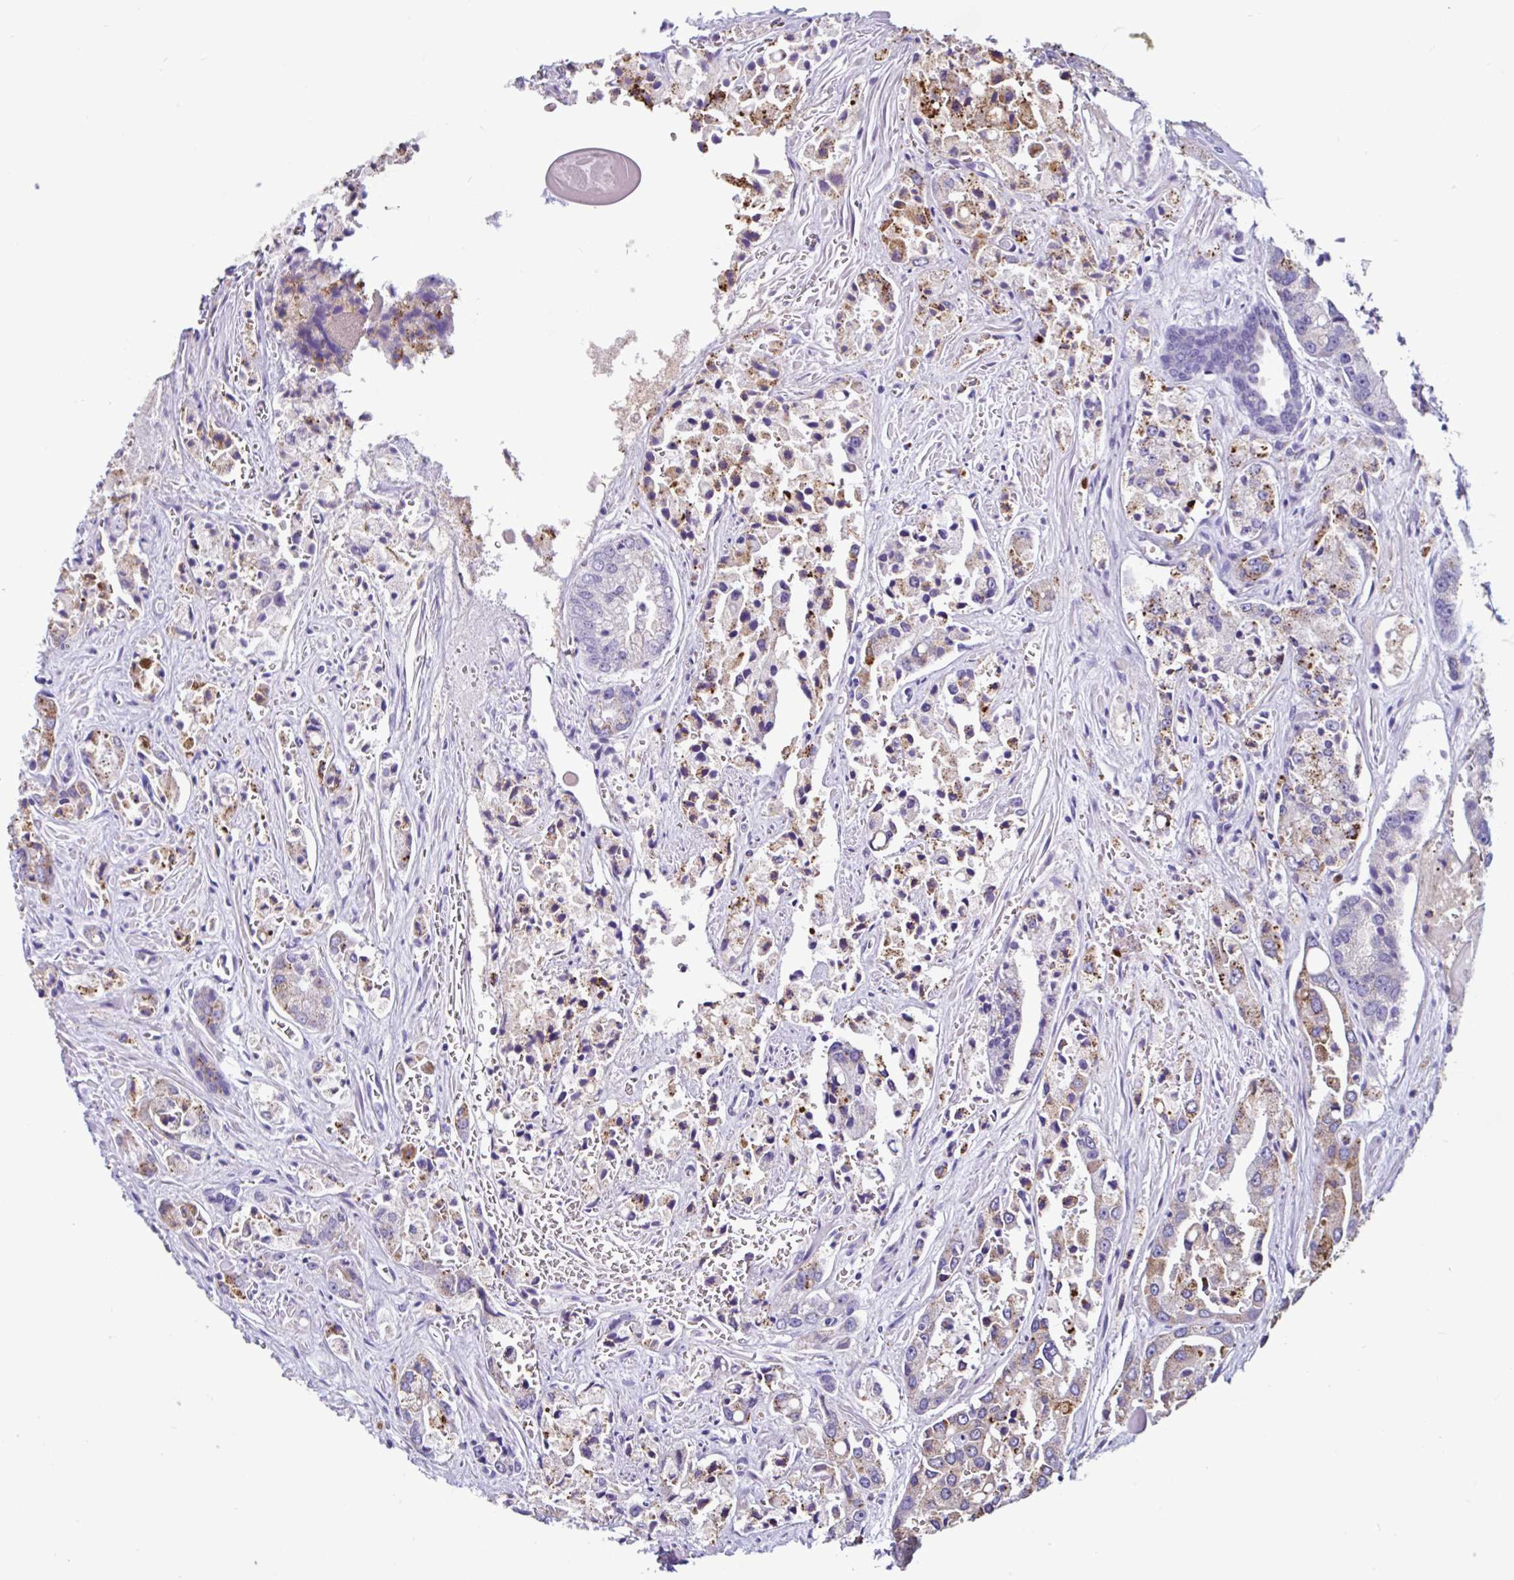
{"staining": {"intensity": "moderate", "quantity": "25%-75%", "location": "cytoplasmic/membranous"}, "tissue": "prostate cancer", "cell_type": "Tumor cells", "image_type": "cancer", "snomed": [{"axis": "morphology", "description": "Normal tissue, NOS"}, {"axis": "morphology", "description": "Adenocarcinoma, High grade"}, {"axis": "topography", "description": "Prostate"}, {"axis": "topography", "description": "Peripheral nerve tissue"}], "caption": "Immunohistochemical staining of human high-grade adenocarcinoma (prostate) demonstrates medium levels of moderate cytoplasmic/membranous staining in approximately 25%-75% of tumor cells.", "gene": "CYP19A1", "patient": {"sex": "male", "age": 68}}